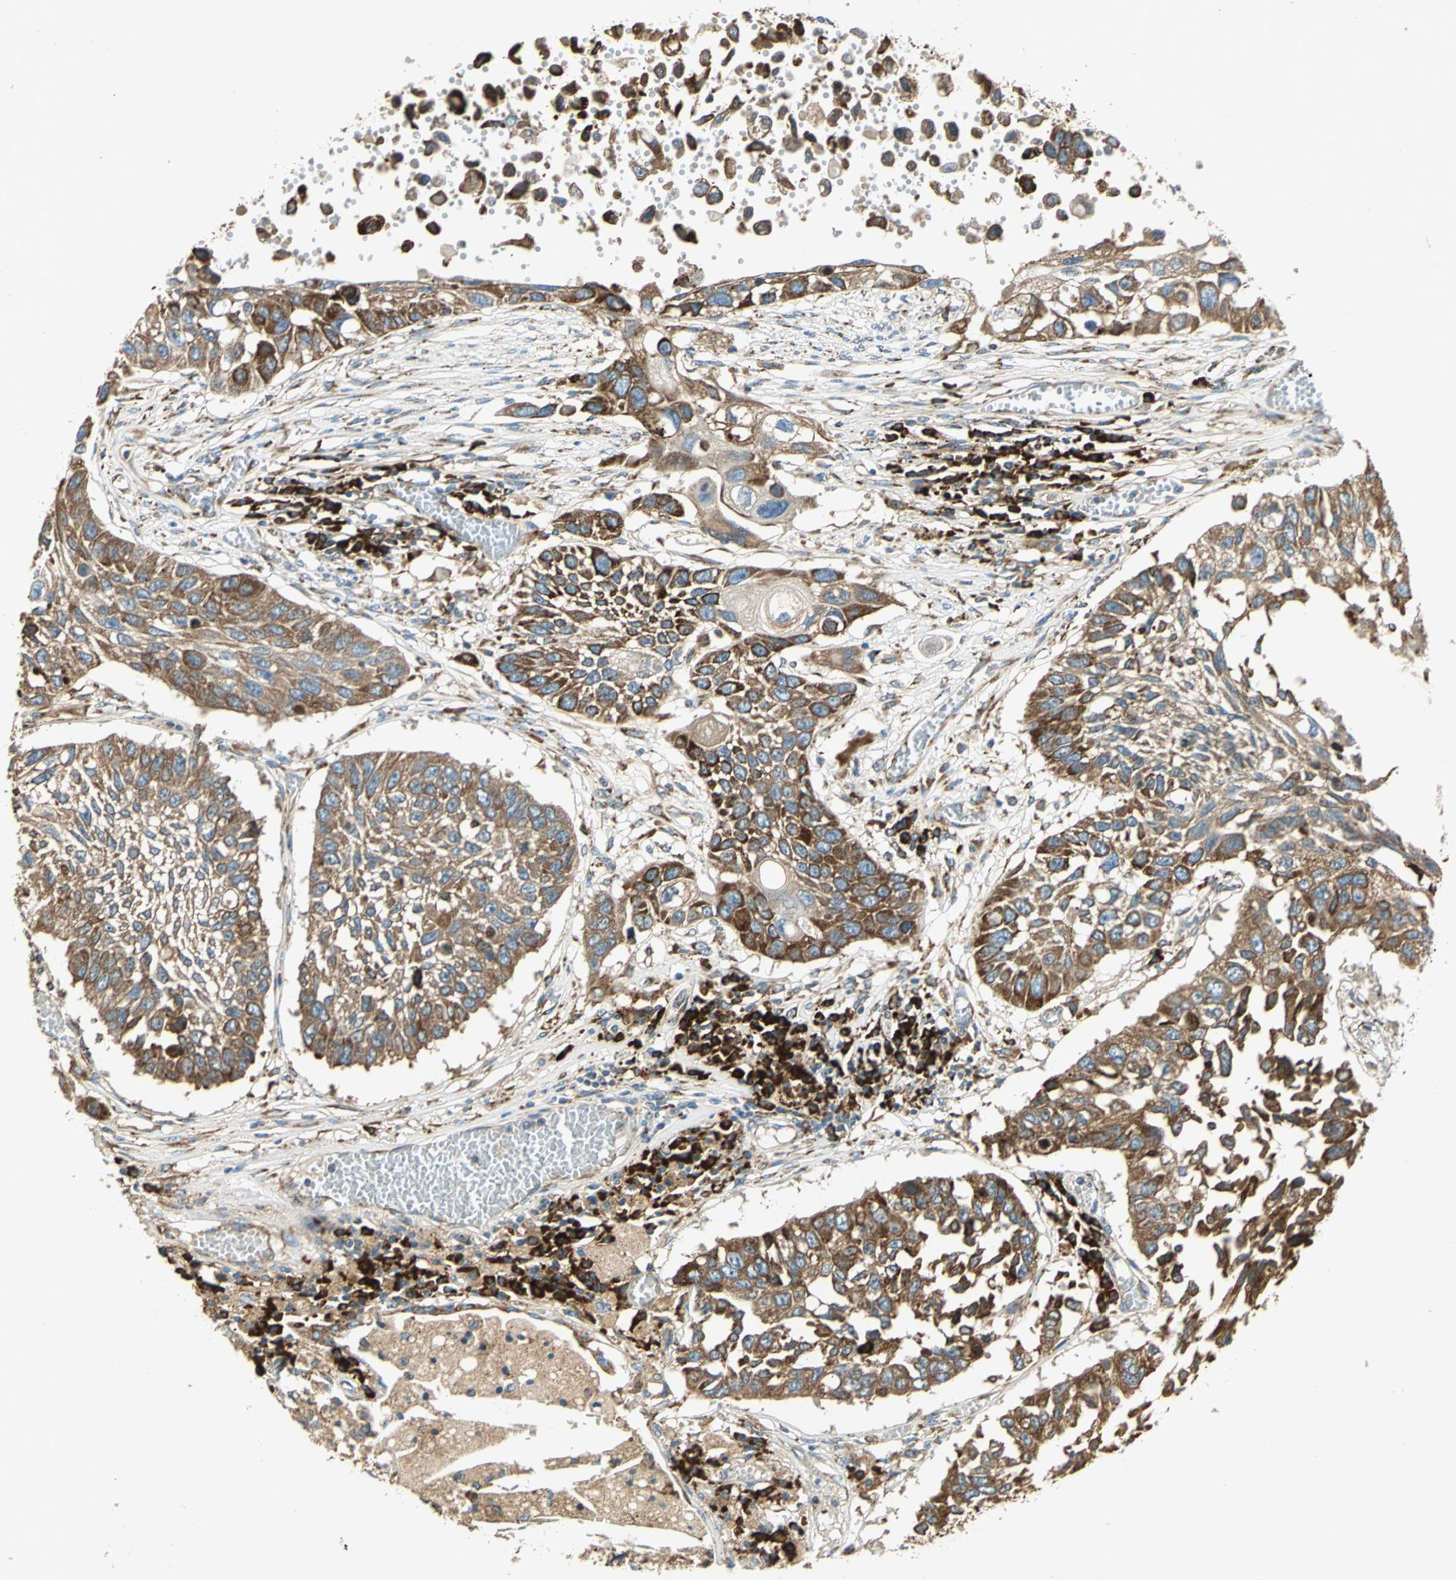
{"staining": {"intensity": "moderate", "quantity": ">75%", "location": "cytoplasmic/membranous"}, "tissue": "lung cancer", "cell_type": "Tumor cells", "image_type": "cancer", "snomed": [{"axis": "morphology", "description": "Squamous cell carcinoma, NOS"}, {"axis": "topography", "description": "Lung"}], "caption": "Protein expression analysis of lung cancer displays moderate cytoplasmic/membranous staining in approximately >75% of tumor cells. (DAB (3,3'-diaminobenzidine) IHC with brightfield microscopy, high magnification).", "gene": "PDIA4", "patient": {"sex": "male", "age": 71}}